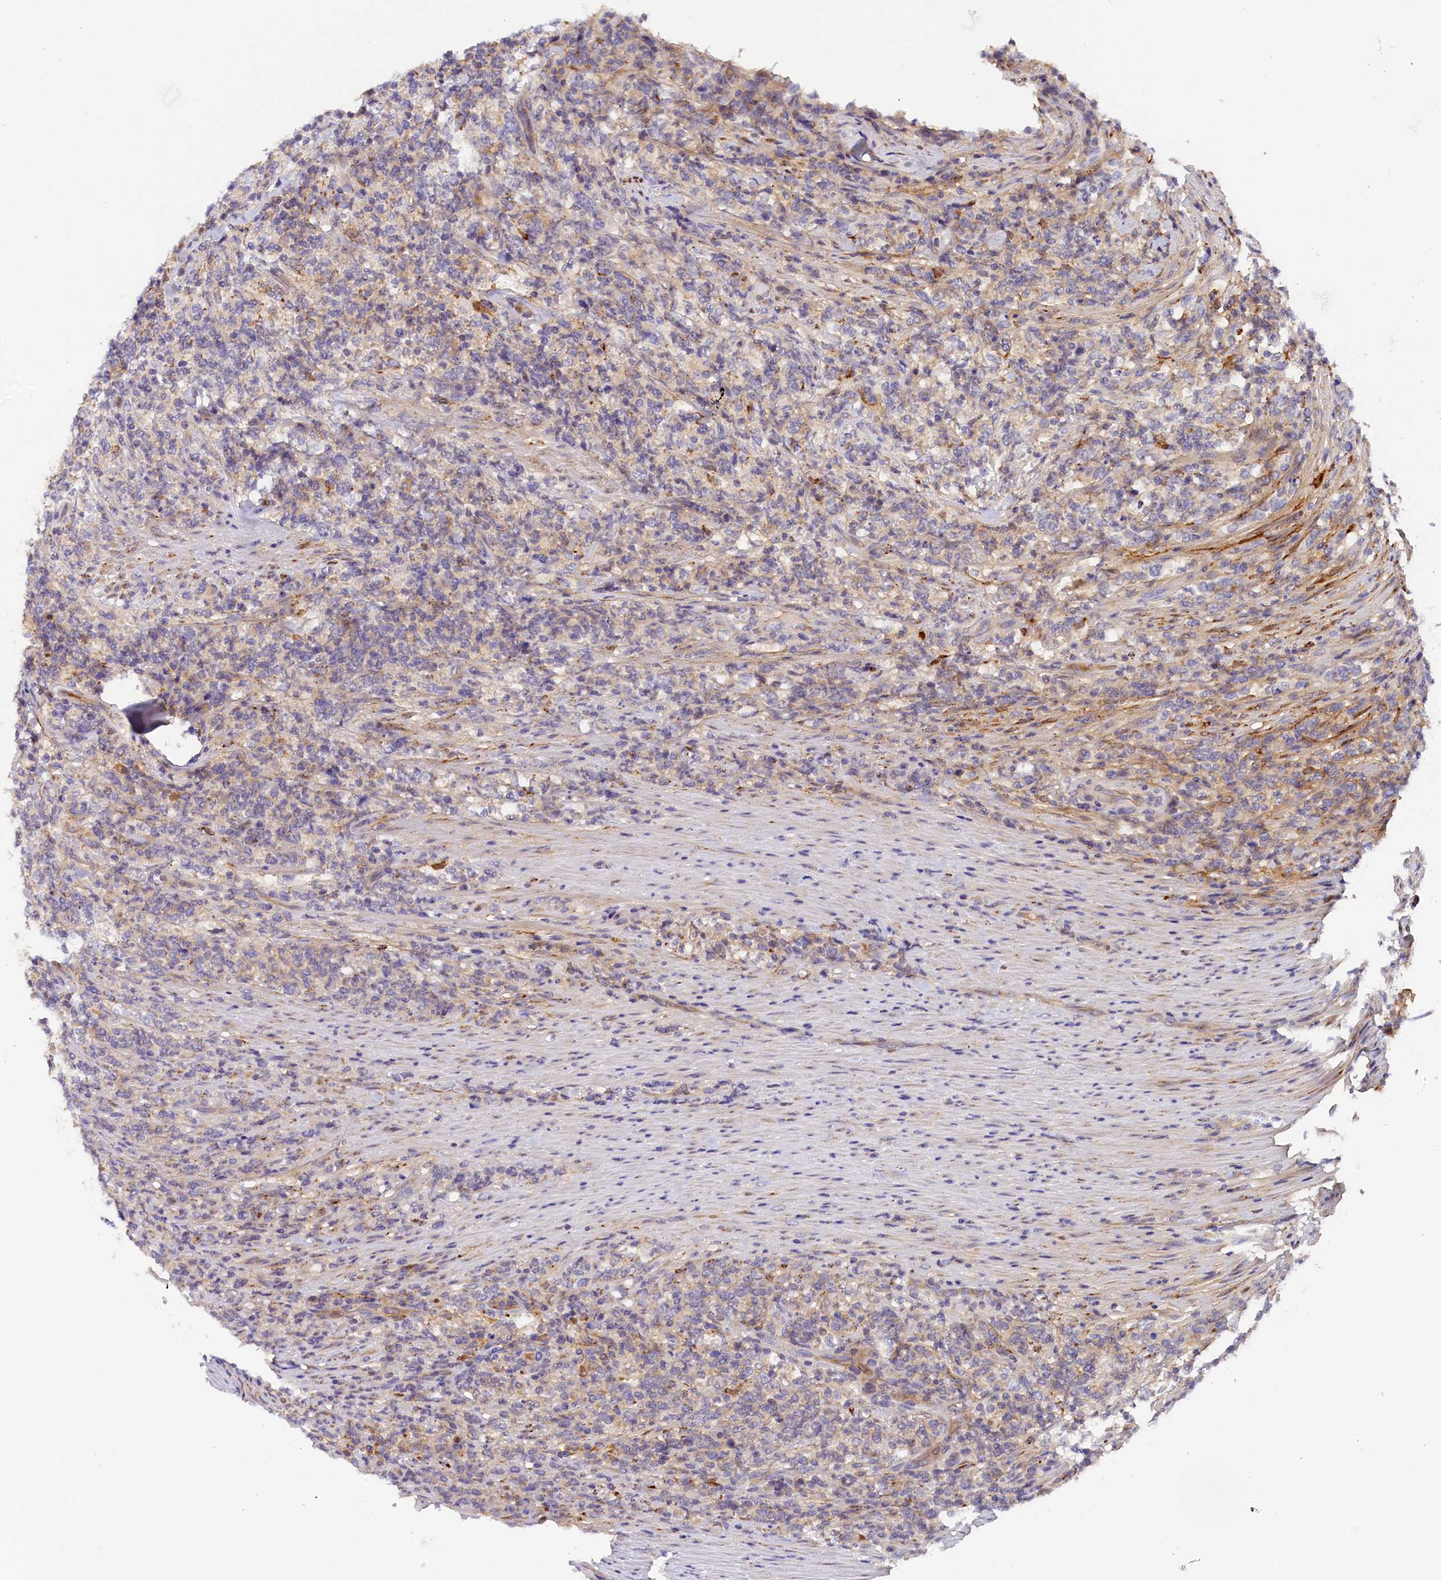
{"staining": {"intensity": "negative", "quantity": "none", "location": "none"}, "tissue": "lymphoma", "cell_type": "Tumor cells", "image_type": "cancer", "snomed": [{"axis": "morphology", "description": "Malignant lymphoma, non-Hodgkin's type, High grade"}, {"axis": "topography", "description": "Soft tissue"}], "caption": "A photomicrograph of human lymphoma is negative for staining in tumor cells.", "gene": "KATNB1", "patient": {"sex": "male", "age": 18}}